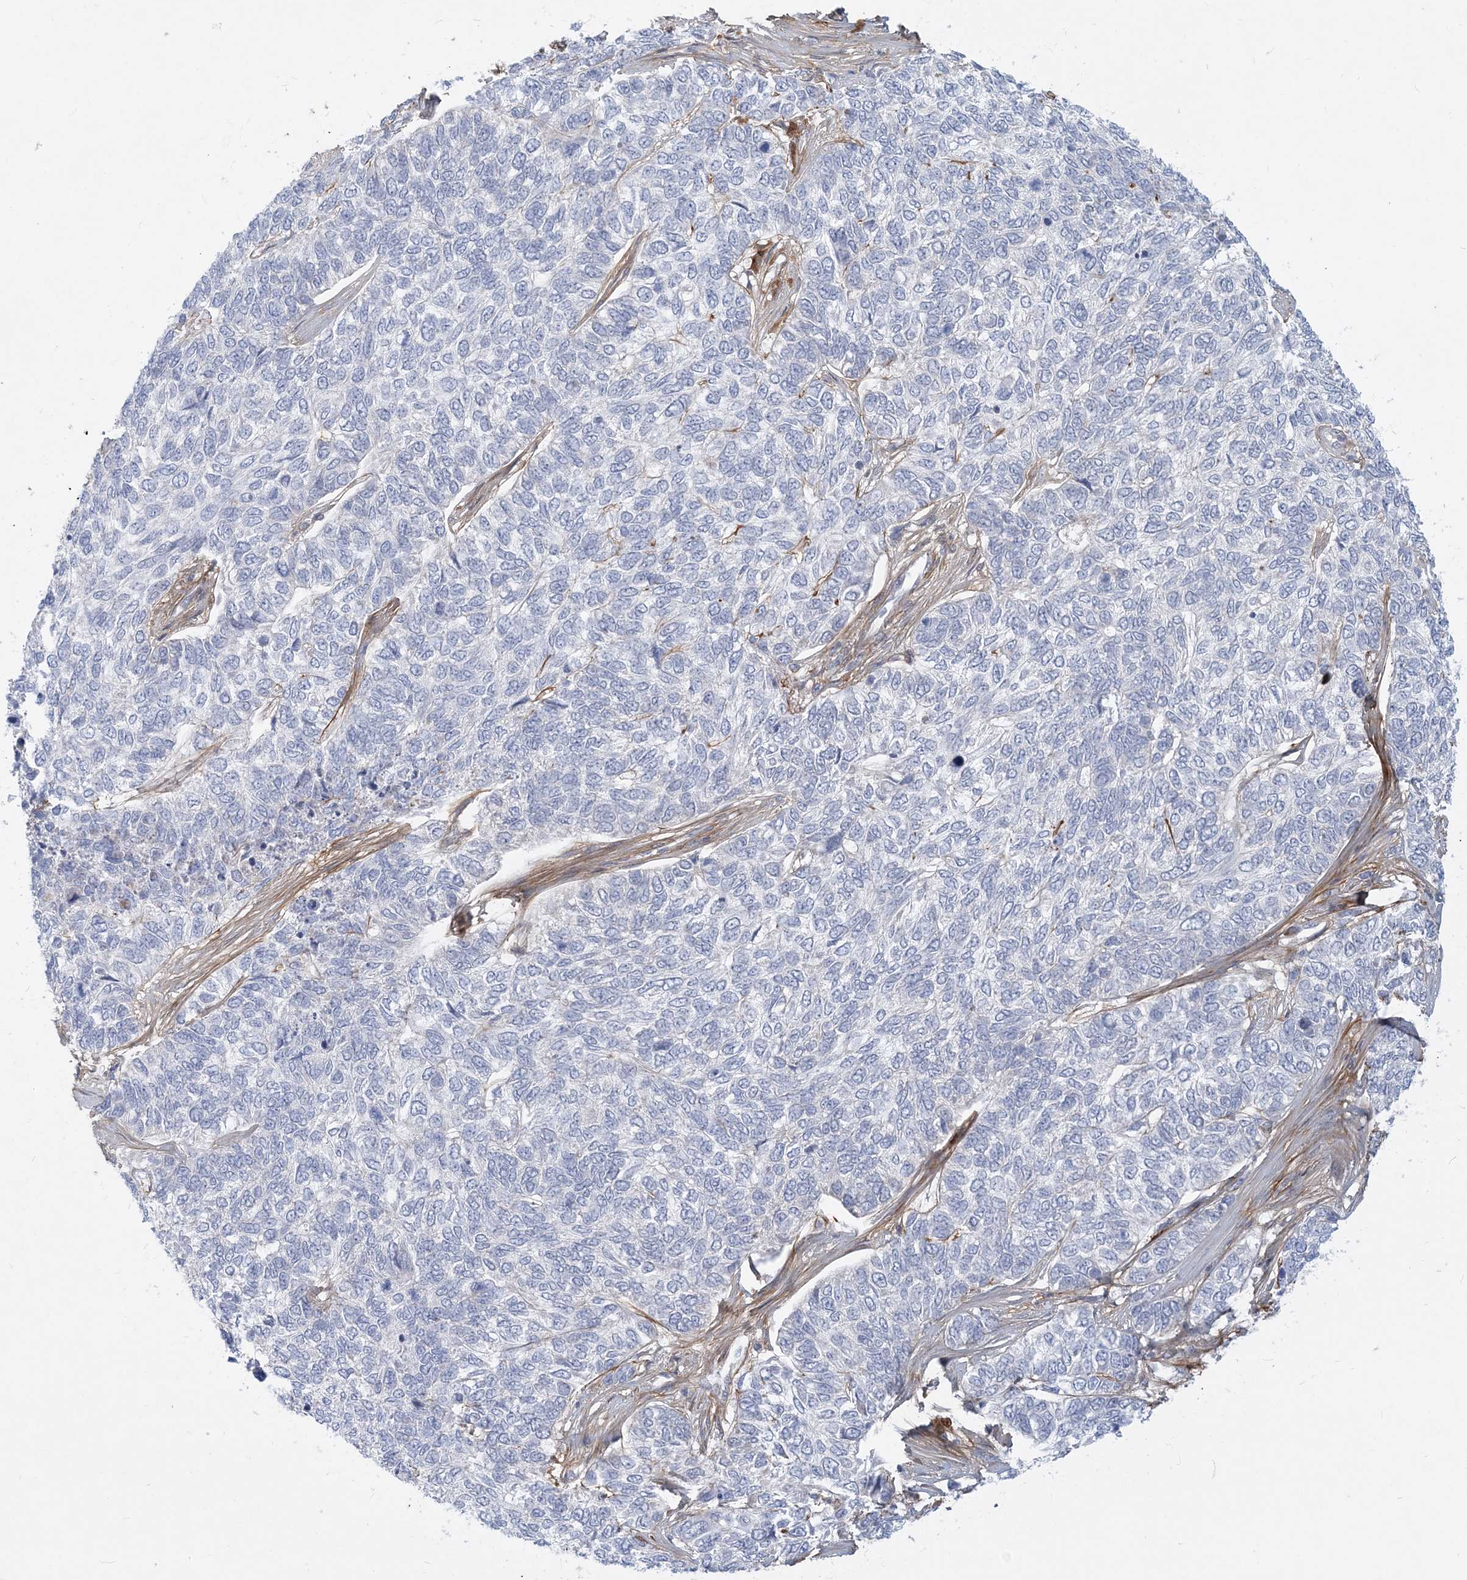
{"staining": {"intensity": "negative", "quantity": "none", "location": "none"}, "tissue": "skin cancer", "cell_type": "Tumor cells", "image_type": "cancer", "snomed": [{"axis": "morphology", "description": "Basal cell carcinoma"}, {"axis": "topography", "description": "Skin"}], "caption": "Skin cancer (basal cell carcinoma) was stained to show a protein in brown. There is no significant positivity in tumor cells. (DAB (3,3'-diaminobenzidine) immunohistochemistry visualized using brightfield microscopy, high magnification).", "gene": "GMPPA", "patient": {"sex": "female", "age": 65}}